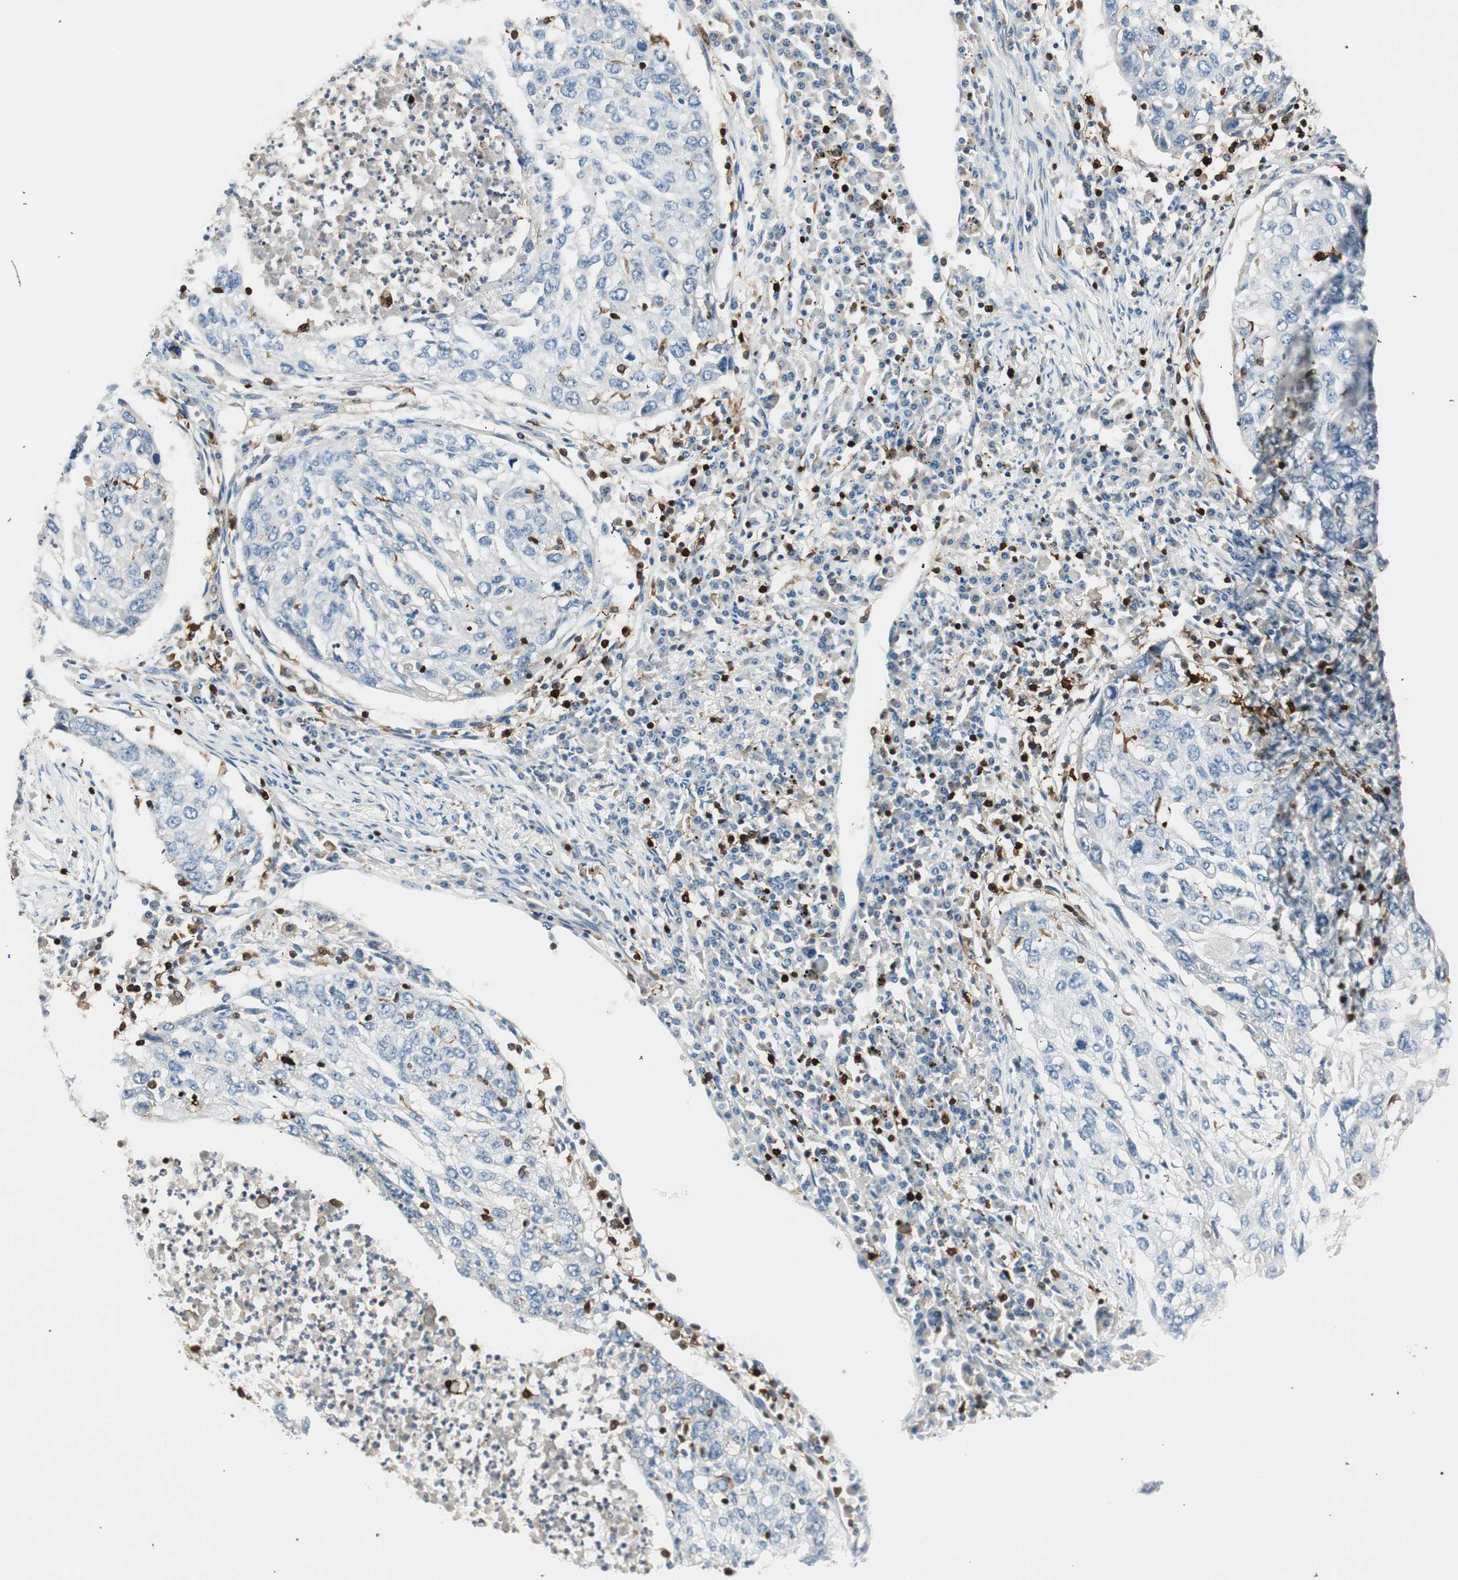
{"staining": {"intensity": "negative", "quantity": "none", "location": "none"}, "tissue": "lung cancer", "cell_type": "Tumor cells", "image_type": "cancer", "snomed": [{"axis": "morphology", "description": "Squamous cell carcinoma, NOS"}, {"axis": "topography", "description": "Lung"}], "caption": "Tumor cells are negative for brown protein staining in lung cancer.", "gene": "COTL1", "patient": {"sex": "female", "age": 63}}